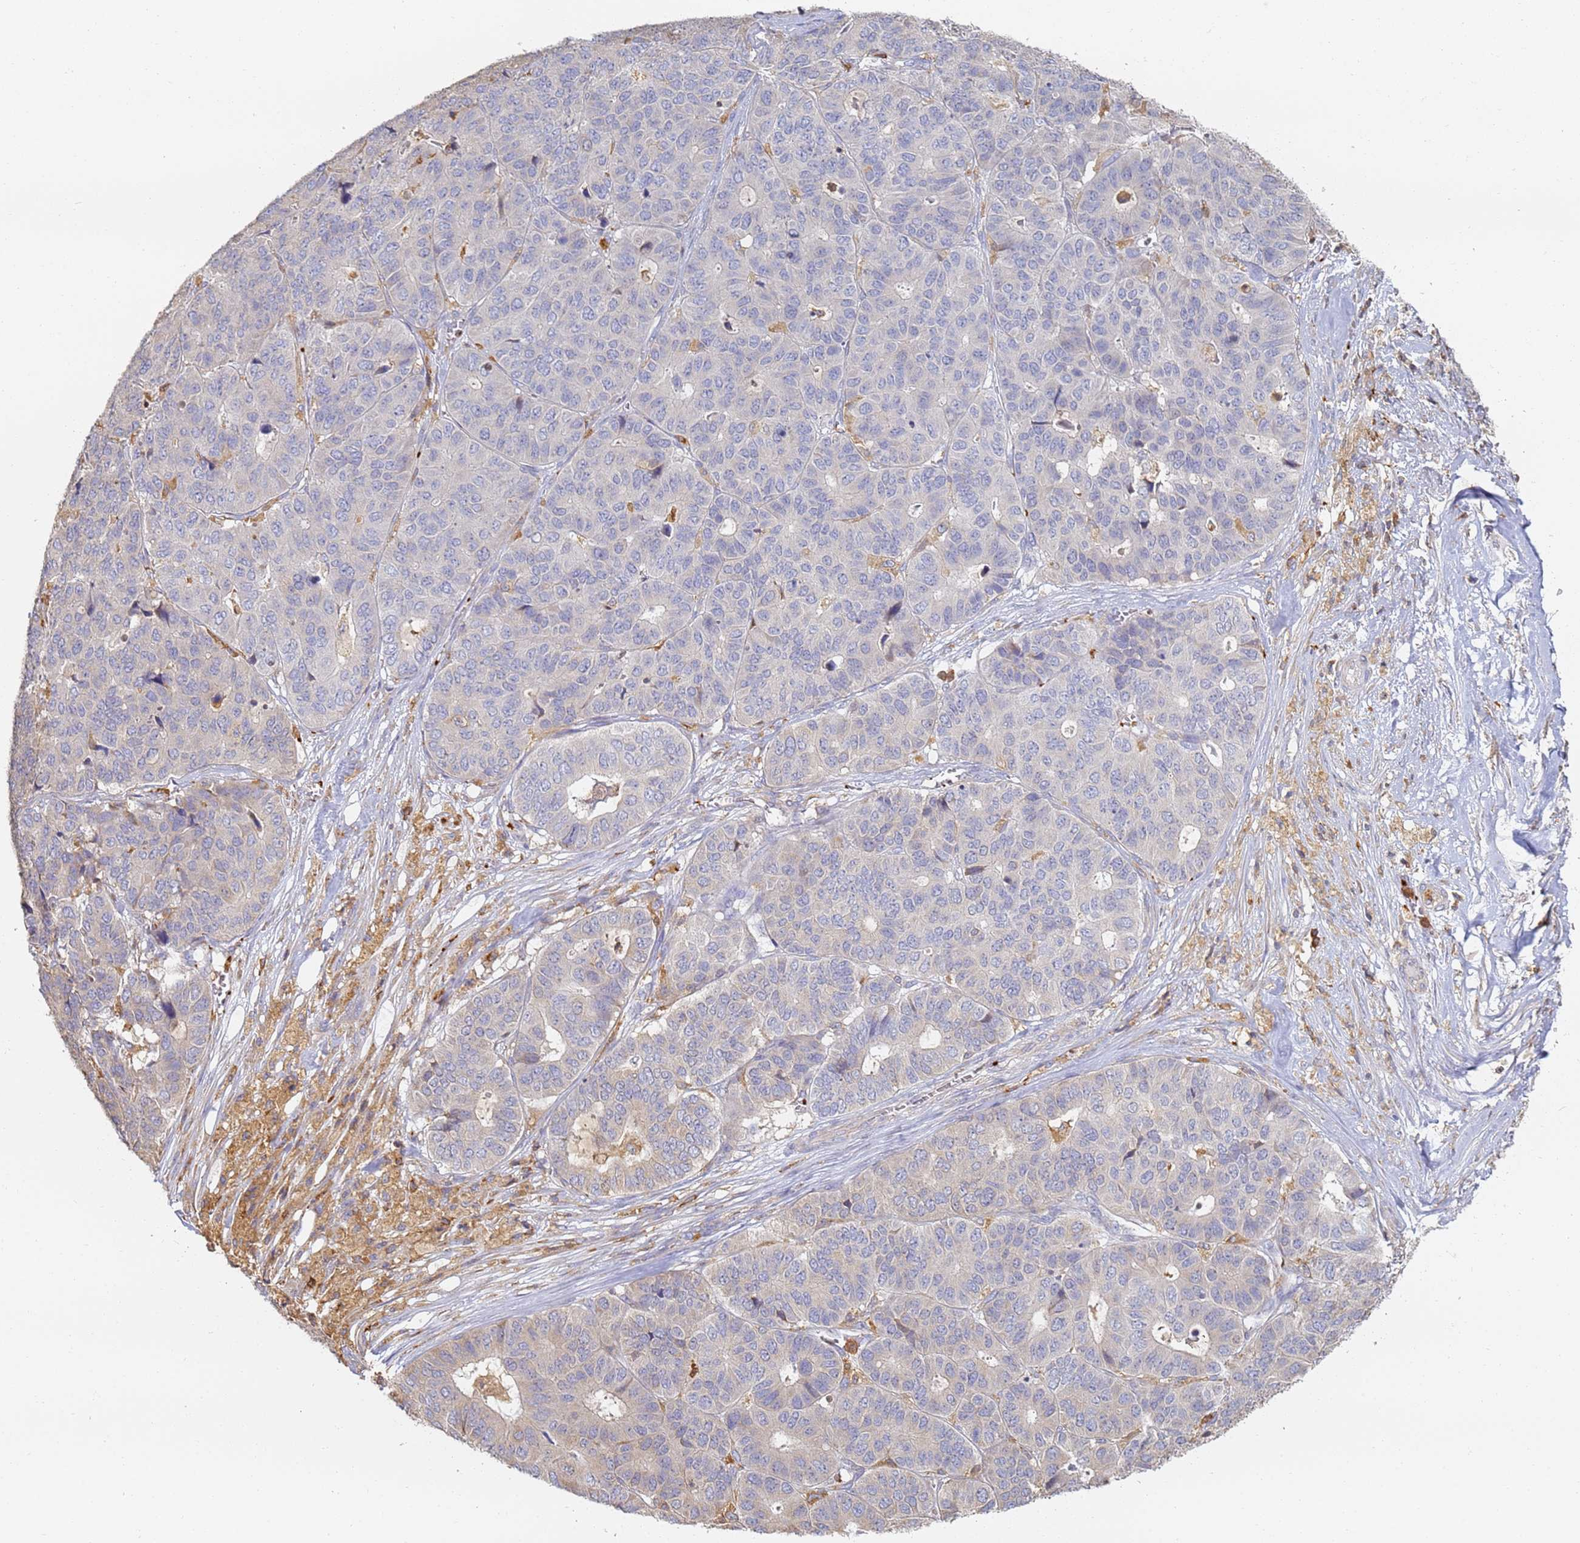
{"staining": {"intensity": "negative", "quantity": "none", "location": "none"}, "tissue": "pancreatic cancer", "cell_type": "Tumor cells", "image_type": "cancer", "snomed": [{"axis": "morphology", "description": "Adenocarcinoma, NOS"}, {"axis": "topography", "description": "Pancreas"}], "caption": "A histopathology image of pancreatic adenocarcinoma stained for a protein displays no brown staining in tumor cells.", "gene": "BIN2", "patient": {"sex": "male", "age": 50}}